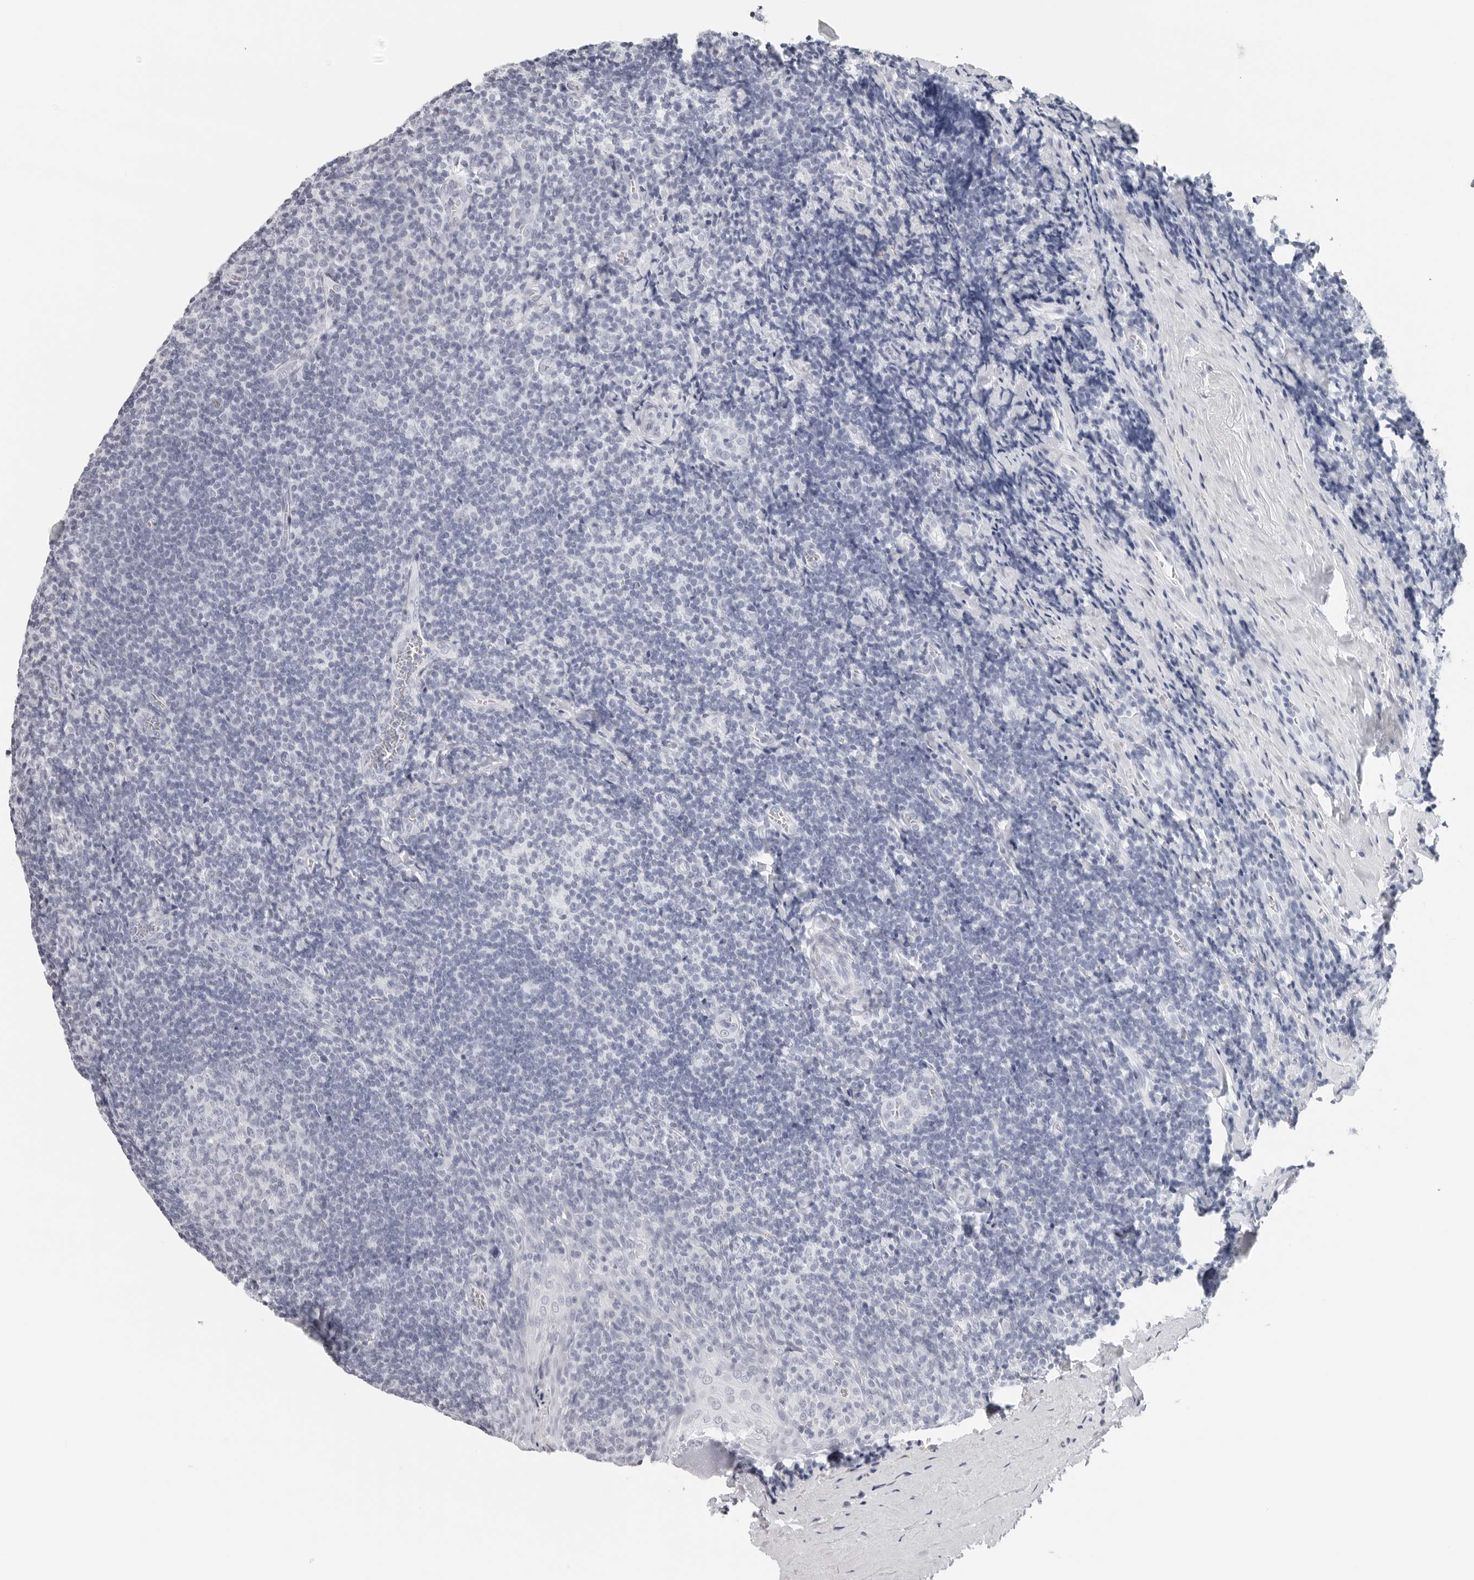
{"staining": {"intensity": "negative", "quantity": "none", "location": "none"}, "tissue": "tonsil", "cell_type": "Germinal center cells", "image_type": "normal", "snomed": [{"axis": "morphology", "description": "Normal tissue, NOS"}, {"axis": "topography", "description": "Tonsil"}], "caption": "This is a image of immunohistochemistry (IHC) staining of normal tonsil, which shows no expression in germinal center cells. (Immunohistochemistry, brightfield microscopy, high magnification).", "gene": "CST1", "patient": {"sex": "male", "age": 27}}